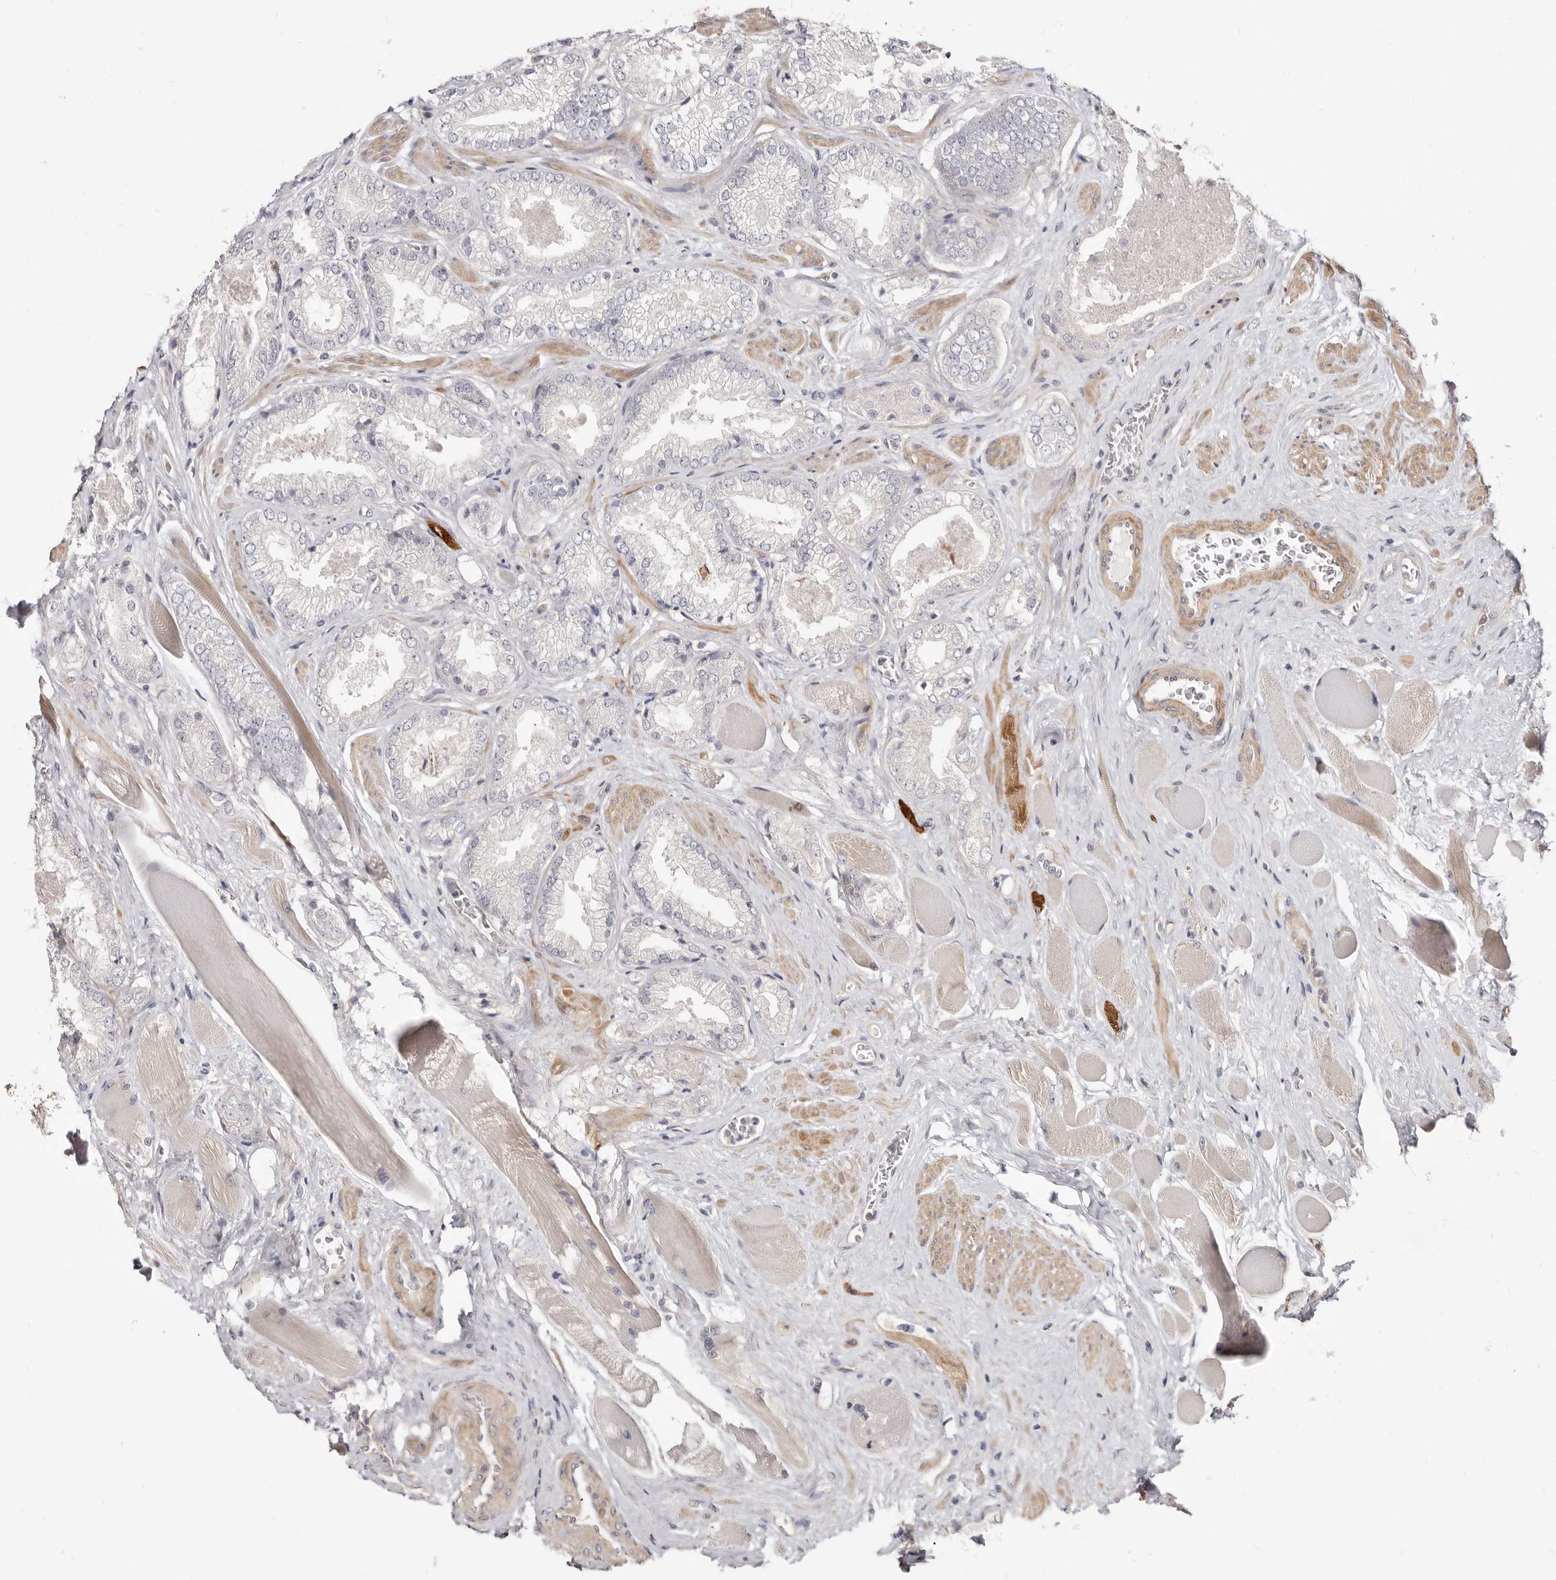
{"staining": {"intensity": "negative", "quantity": "none", "location": "none"}, "tissue": "prostate cancer", "cell_type": "Tumor cells", "image_type": "cancer", "snomed": [{"axis": "morphology", "description": "Adenocarcinoma, High grade"}, {"axis": "topography", "description": "Prostate"}], "caption": "Prostate cancer (high-grade adenocarcinoma) was stained to show a protein in brown. There is no significant expression in tumor cells.", "gene": "GPATCH4", "patient": {"sex": "male", "age": 58}}